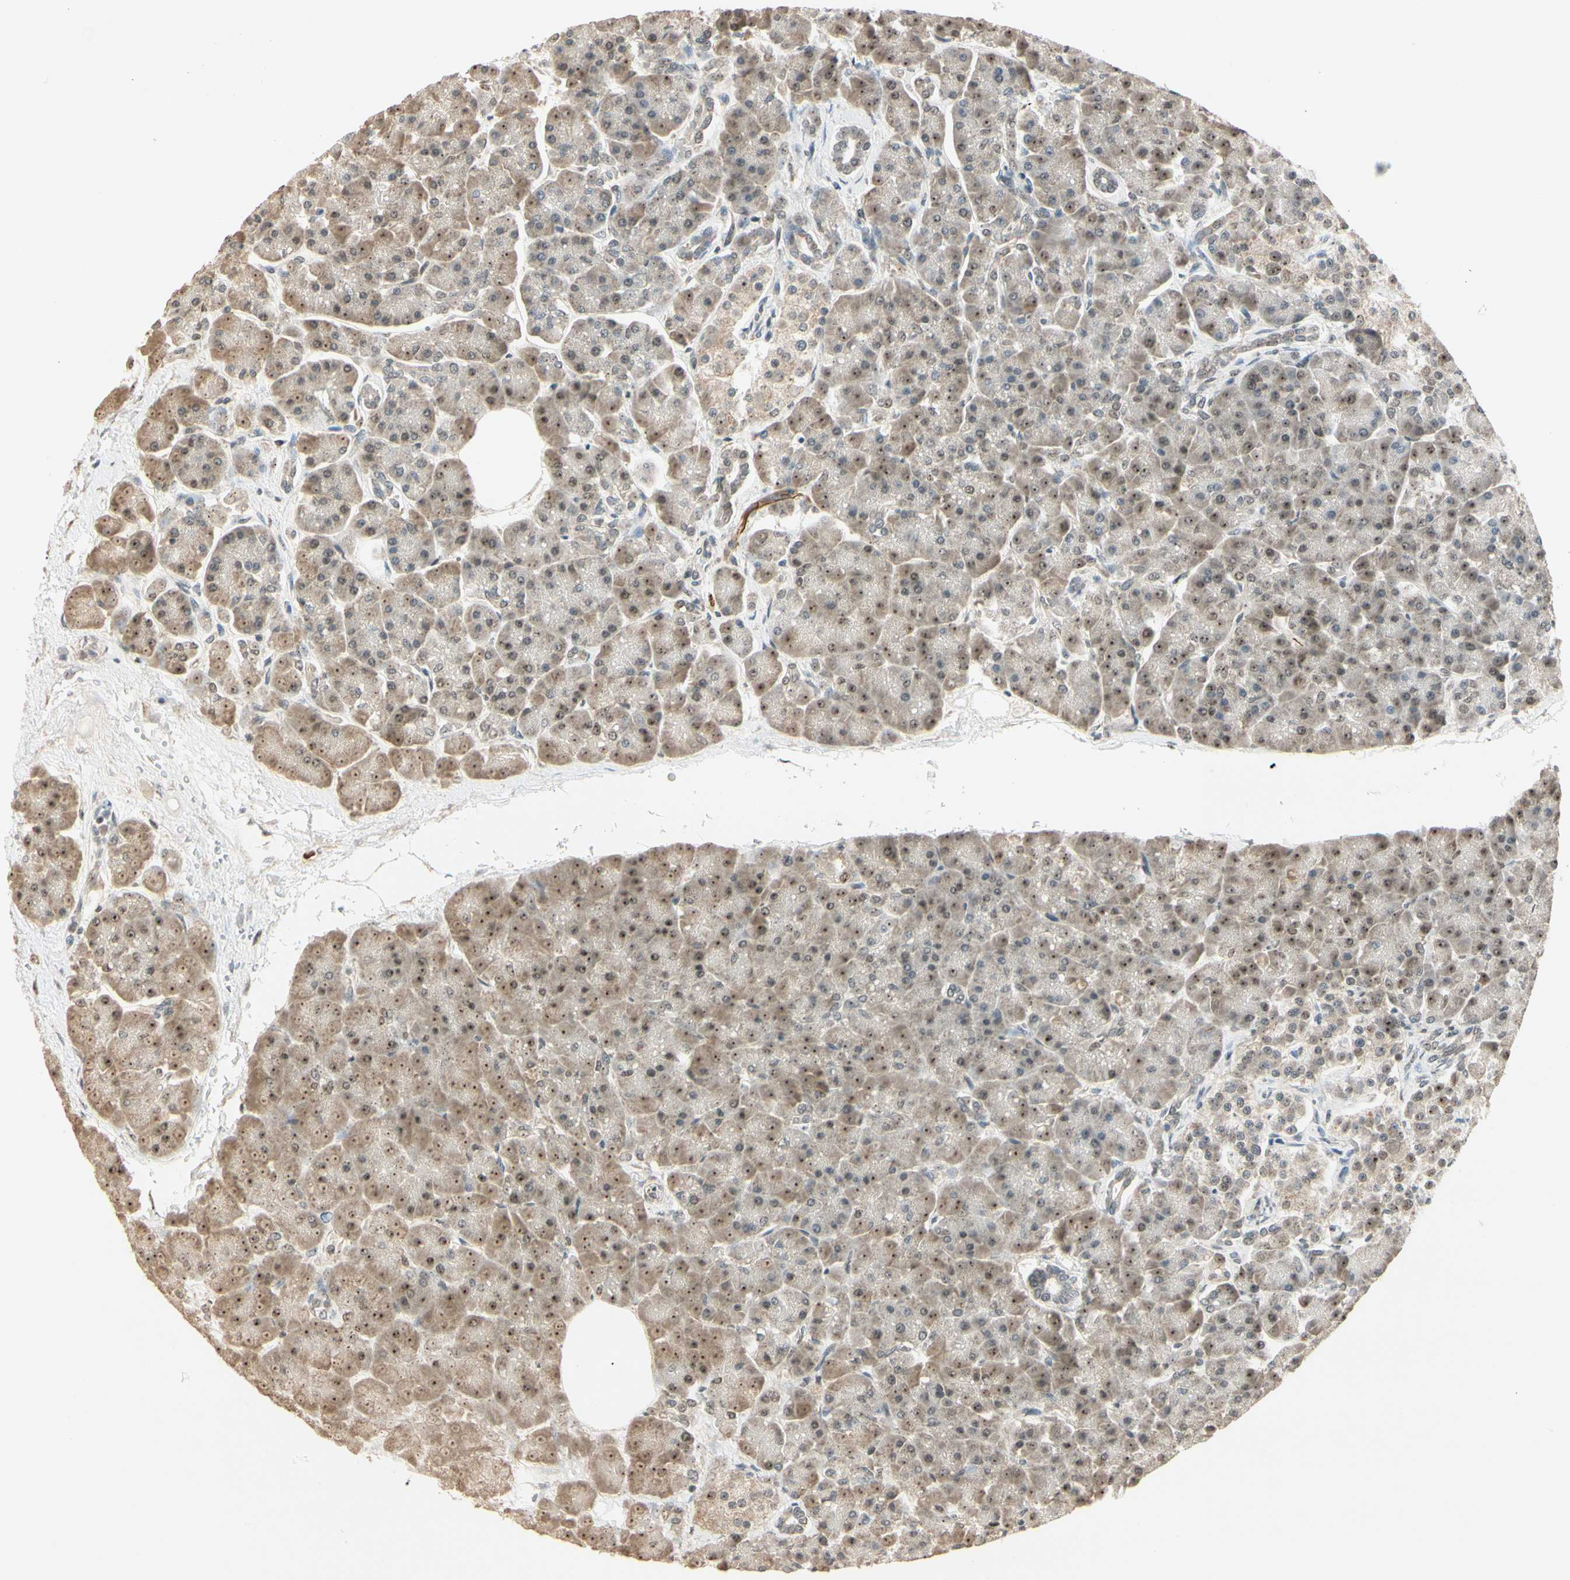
{"staining": {"intensity": "moderate", "quantity": ">75%", "location": "cytoplasmic/membranous,nuclear"}, "tissue": "pancreas", "cell_type": "Exocrine glandular cells", "image_type": "normal", "snomed": [{"axis": "morphology", "description": "Normal tissue, NOS"}, {"axis": "topography", "description": "Pancreas"}], "caption": "A brown stain labels moderate cytoplasmic/membranous,nuclear positivity of a protein in exocrine glandular cells of benign human pancreas. (DAB = brown stain, brightfield microscopy at high magnification).", "gene": "ZSCAN12", "patient": {"sex": "female", "age": 70}}